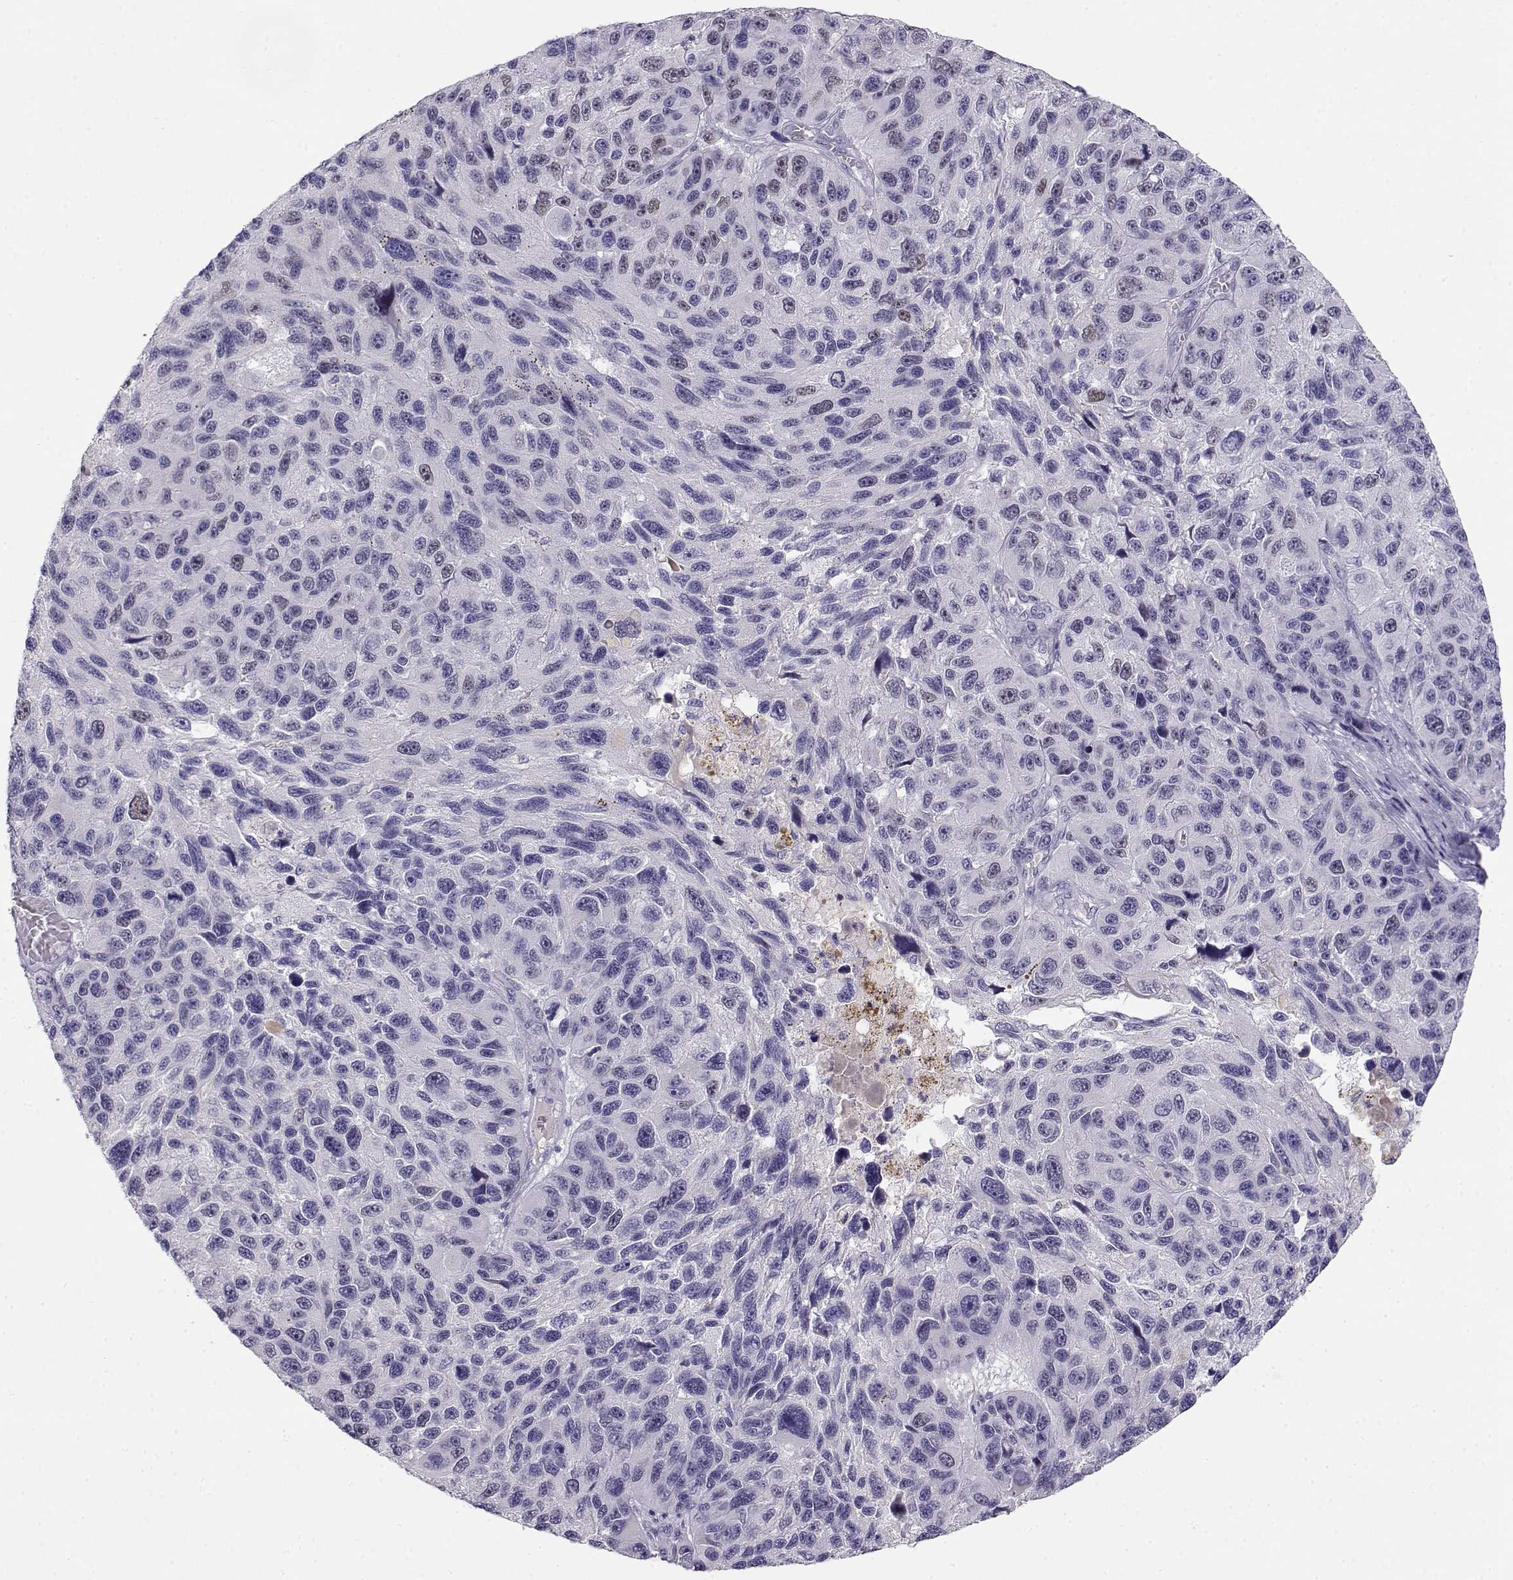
{"staining": {"intensity": "negative", "quantity": "none", "location": "none"}, "tissue": "melanoma", "cell_type": "Tumor cells", "image_type": "cancer", "snomed": [{"axis": "morphology", "description": "Malignant melanoma, NOS"}, {"axis": "topography", "description": "Skin"}], "caption": "DAB (3,3'-diaminobenzidine) immunohistochemical staining of malignant melanoma reveals no significant expression in tumor cells. Nuclei are stained in blue.", "gene": "OPN5", "patient": {"sex": "male", "age": 53}}